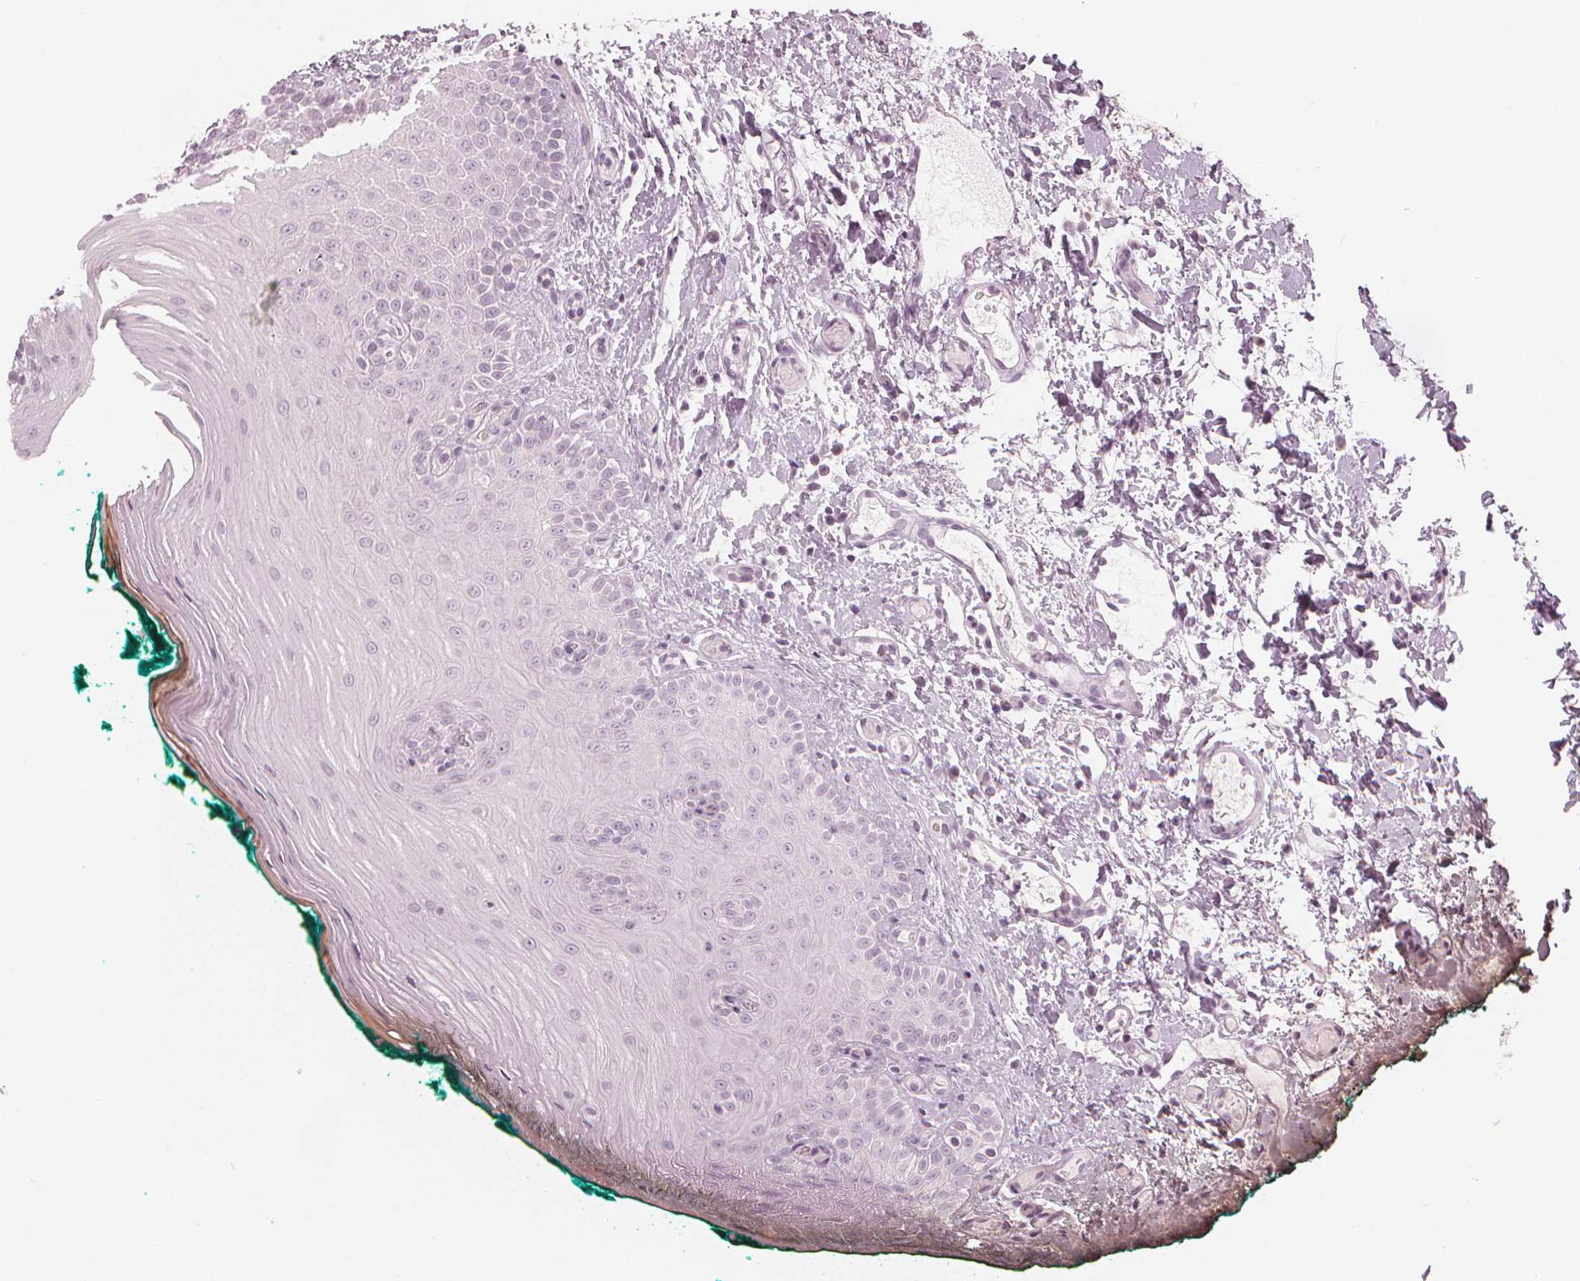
{"staining": {"intensity": "negative", "quantity": "none", "location": "none"}, "tissue": "oral mucosa", "cell_type": "Squamous epithelial cells", "image_type": "normal", "snomed": [{"axis": "morphology", "description": "Normal tissue, NOS"}, {"axis": "topography", "description": "Oral tissue"}], "caption": "An IHC image of unremarkable oral mucosa is shown. There is no staining in squamous epithelial cells of oral mucosa.", "gene": "PAEP", "patient": {"sex": "female", "age": 83}}